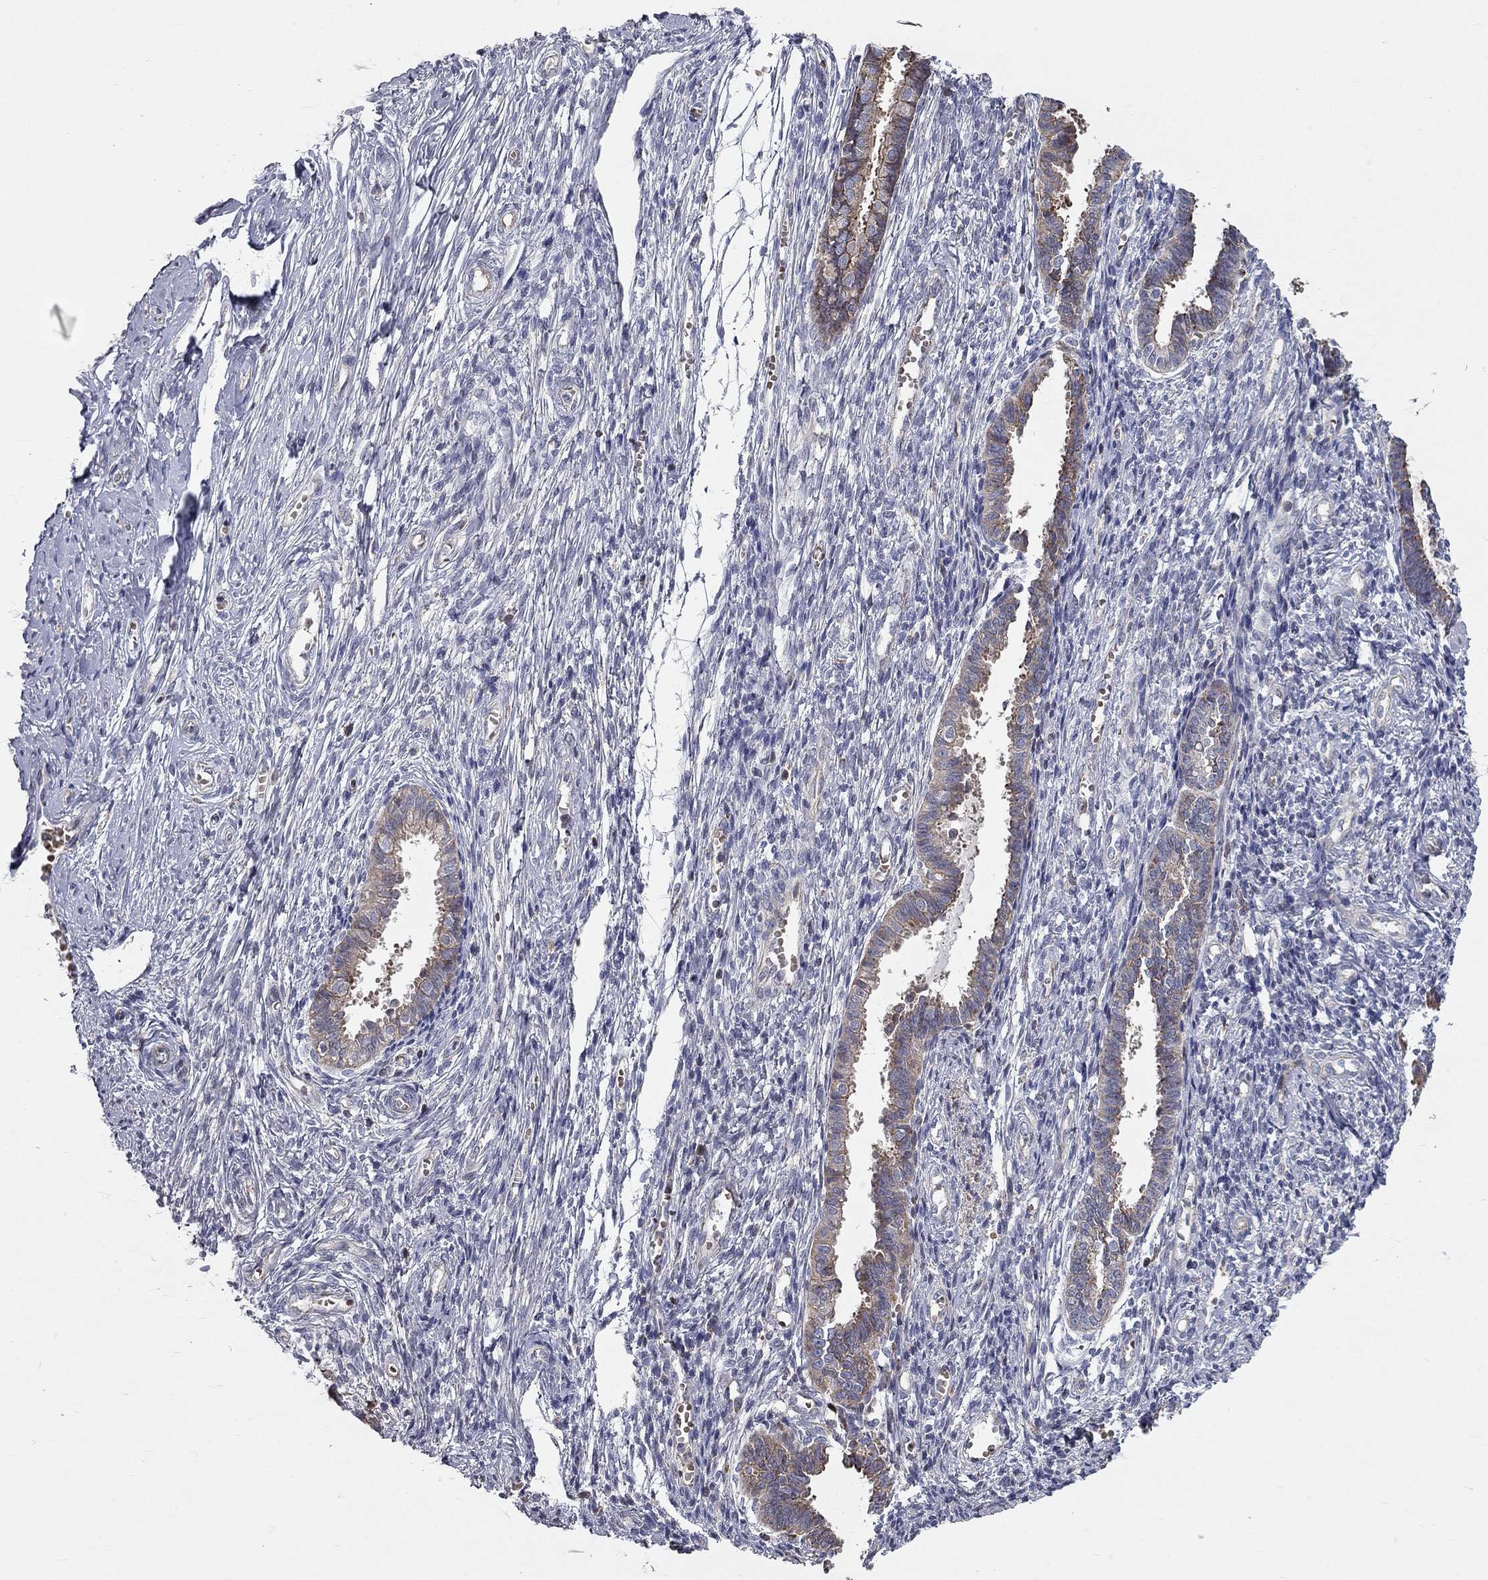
{"staining": {"intensity": "negative", "quantity": "none", "location": "none"}, "tissue": "endometrium", "cell_type": "Cells in endometrial stroma", "image_type": "normal", "snomed": [{"axis": "morphology", "description": "Normal tissue, NOS"}, {"axis": "topography", "description": "Cervix"}, {"axis": "topography", "description": "Endometrium"}], "caption": "High magnification brightfield microscopy of benign endometrium stained with DAB (brown) and counterstained with hematoxylin (blue): cells in endometrial stroma show no significant expression.", "gene": "KANSL1L", "patient": {"sex": "female", "age": 37}}